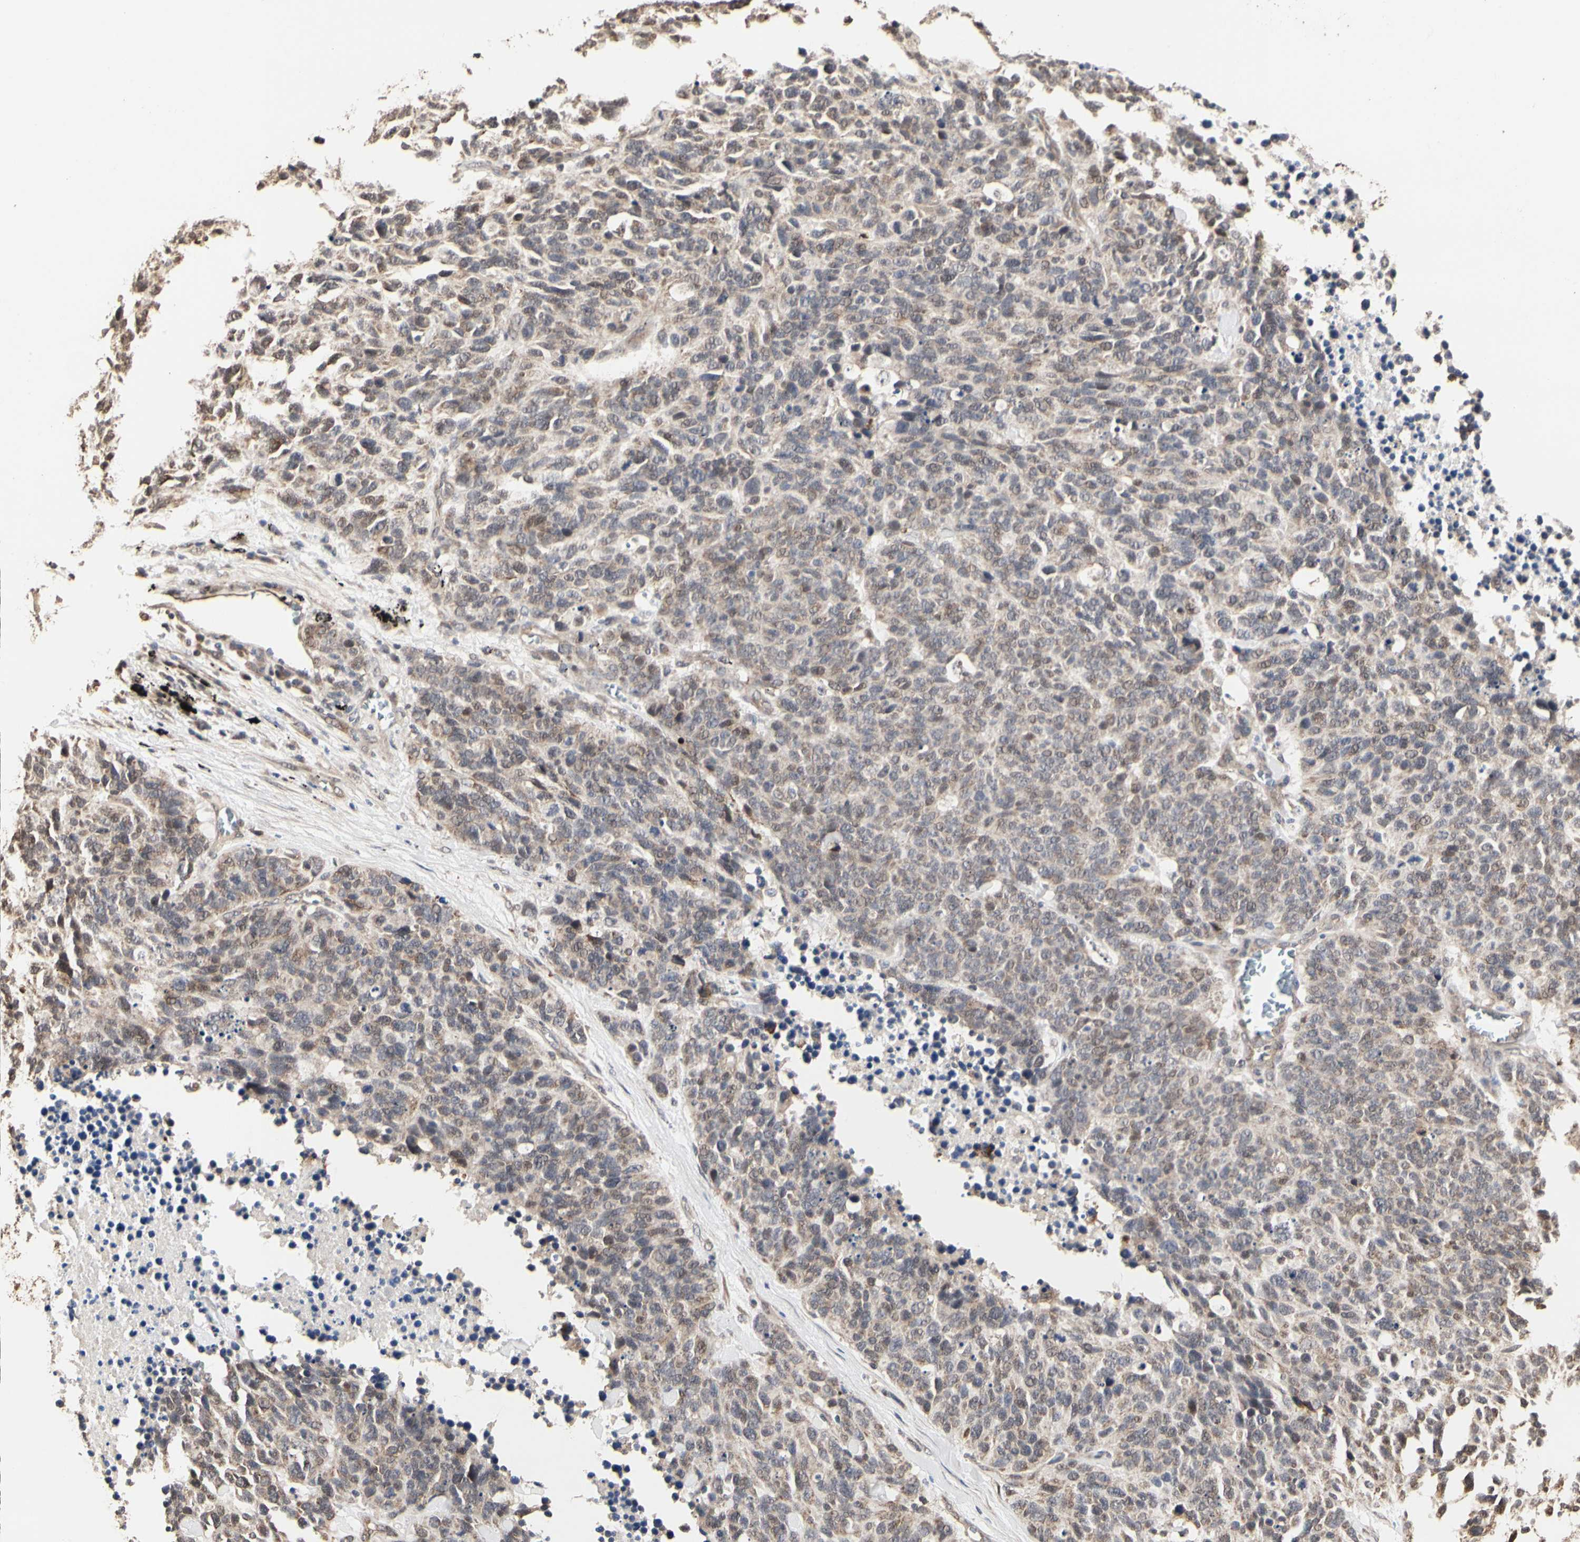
{"staining": {"intensity": "moderate", "quantity": "25%-75%", "location": "cytoplasmic/membranous,nuclear"}, "tissue": "lung cancer", "cell_type": "Tumor cells", "image_type": "cancer", "snomed": [{"axis": "morphology", "description": "Neoplasm, malignant, NOS"}, {"axis": "topography", "description": "Lung"}], "caption": "A brown stain shows moderate cytoplasmic/membranous and nuclear expression of a protein in malignant neoplasm (lung) tumor cells.", "gene": "TAOK1", "patient": {"sex": "female", "age": 58}}